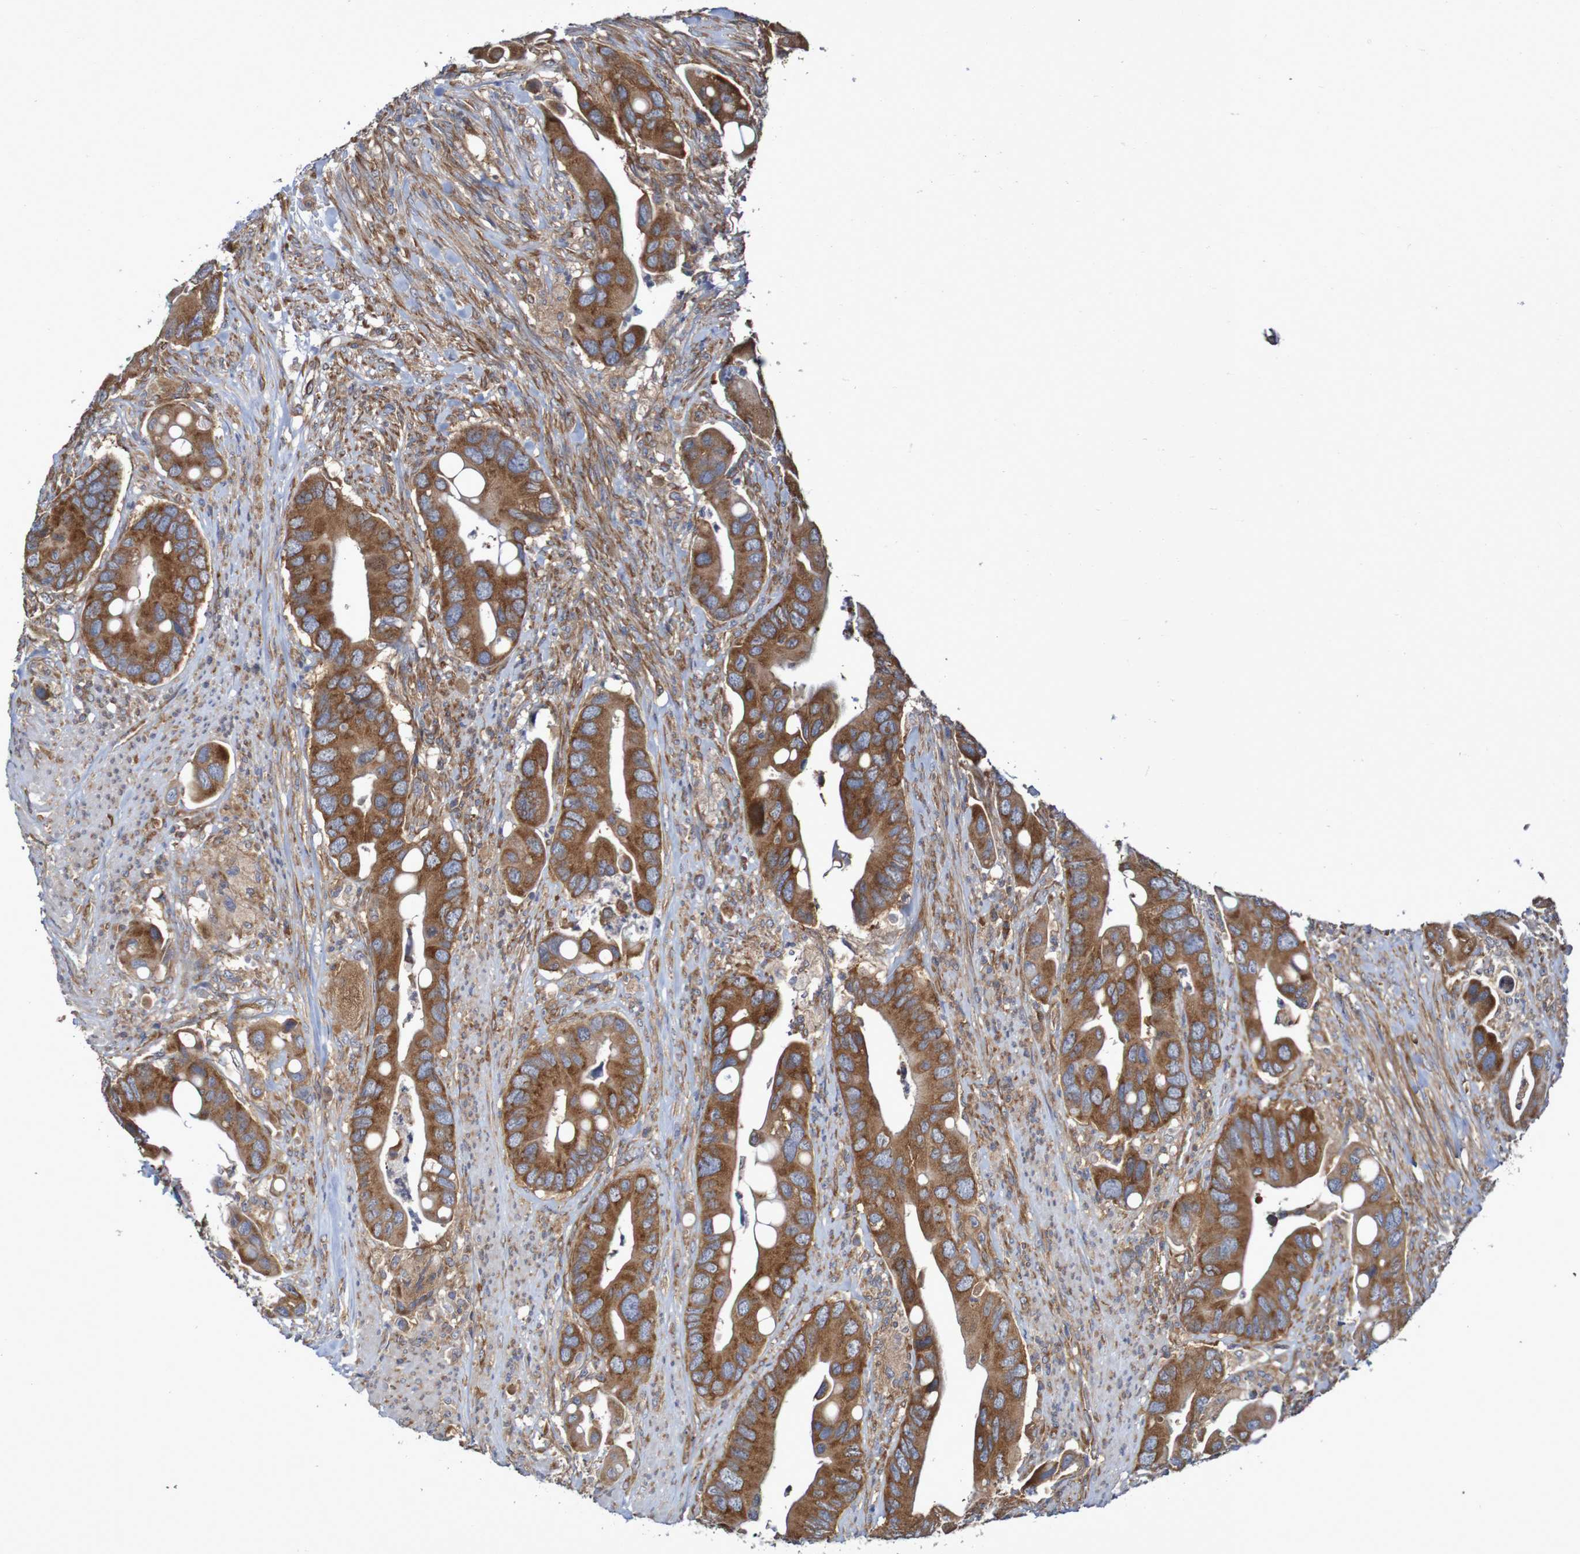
{"staining": {"intensity": "strong", "quantity": ">75%", "location": "cytoplasmic/membranous"}, "tissue": "colorectal cancer", "cell_type": "Tumor cells", "image_type": "cancer", "snomed": [{"axis": "morphology", "description": "Adenocarcinoma, NOS"}, {"axis": "topography", "description": "Rectum"}], "caption": "Brown immunohistochemical staining in human colorectal cancer (adenocarcinoma) exhibits strong cytoplasmic/membranous staining in about >75% of tumor cells.", "gene": "LRRC47", "patient": {"sex": "female", "age": 57}}